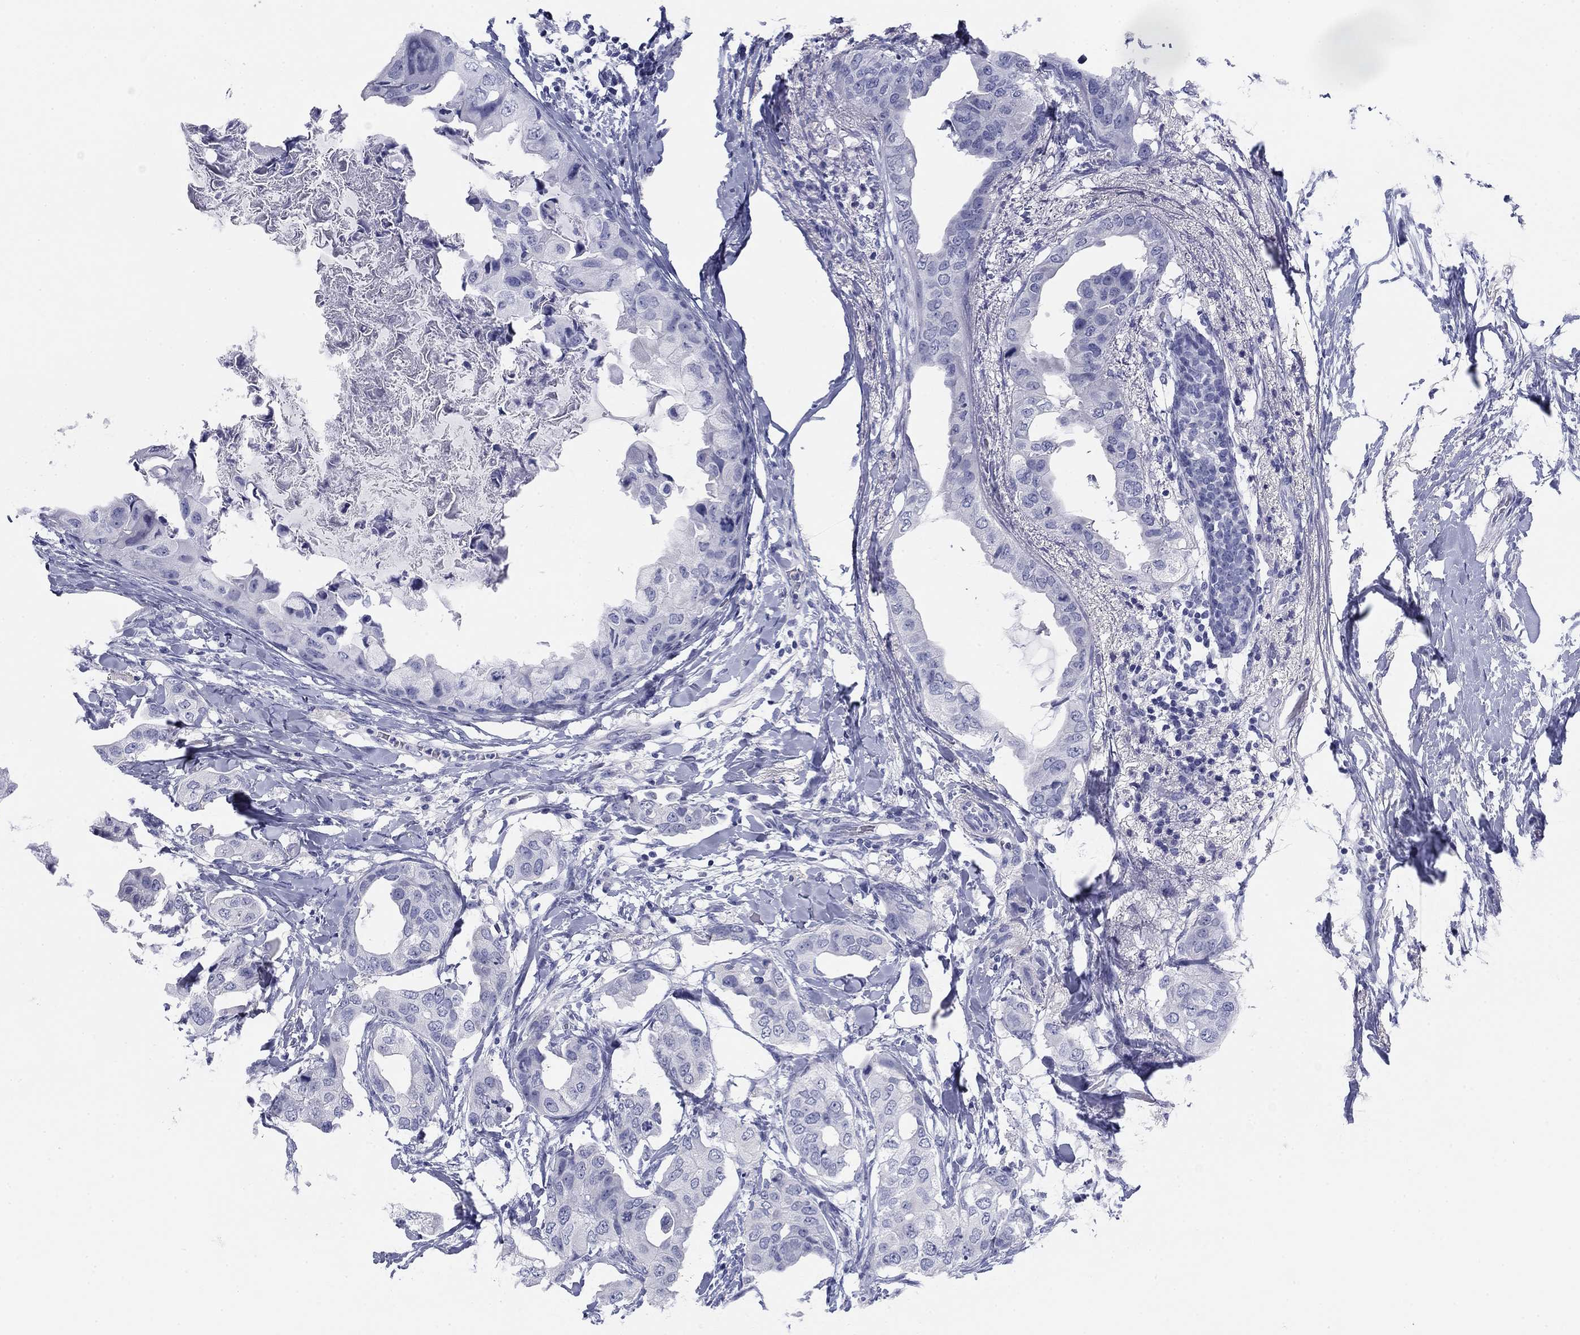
{"staining": {"intensity": "negative", "quantity": "none", "location": "none"}, "tissue": "breast cancer", "cell_type": "Tumor cells", "image_type": "cancer", "snomed": [{"axis": "morphology", "description": "Normal tissue, NOS"}, {"axis": "morphology", "description": "Duct carcinoma"}, {"axis": "topography", "description": "Breast"}], "caption": "This is a histopathology image of immunohistochemistry staining of breast infiltrating ductal carcinoma, which shows no staining in tumor cells. Nuclei are stained in blue.", "gene": "KCNH1", "patient": {"sex": "female", "age": 40}}